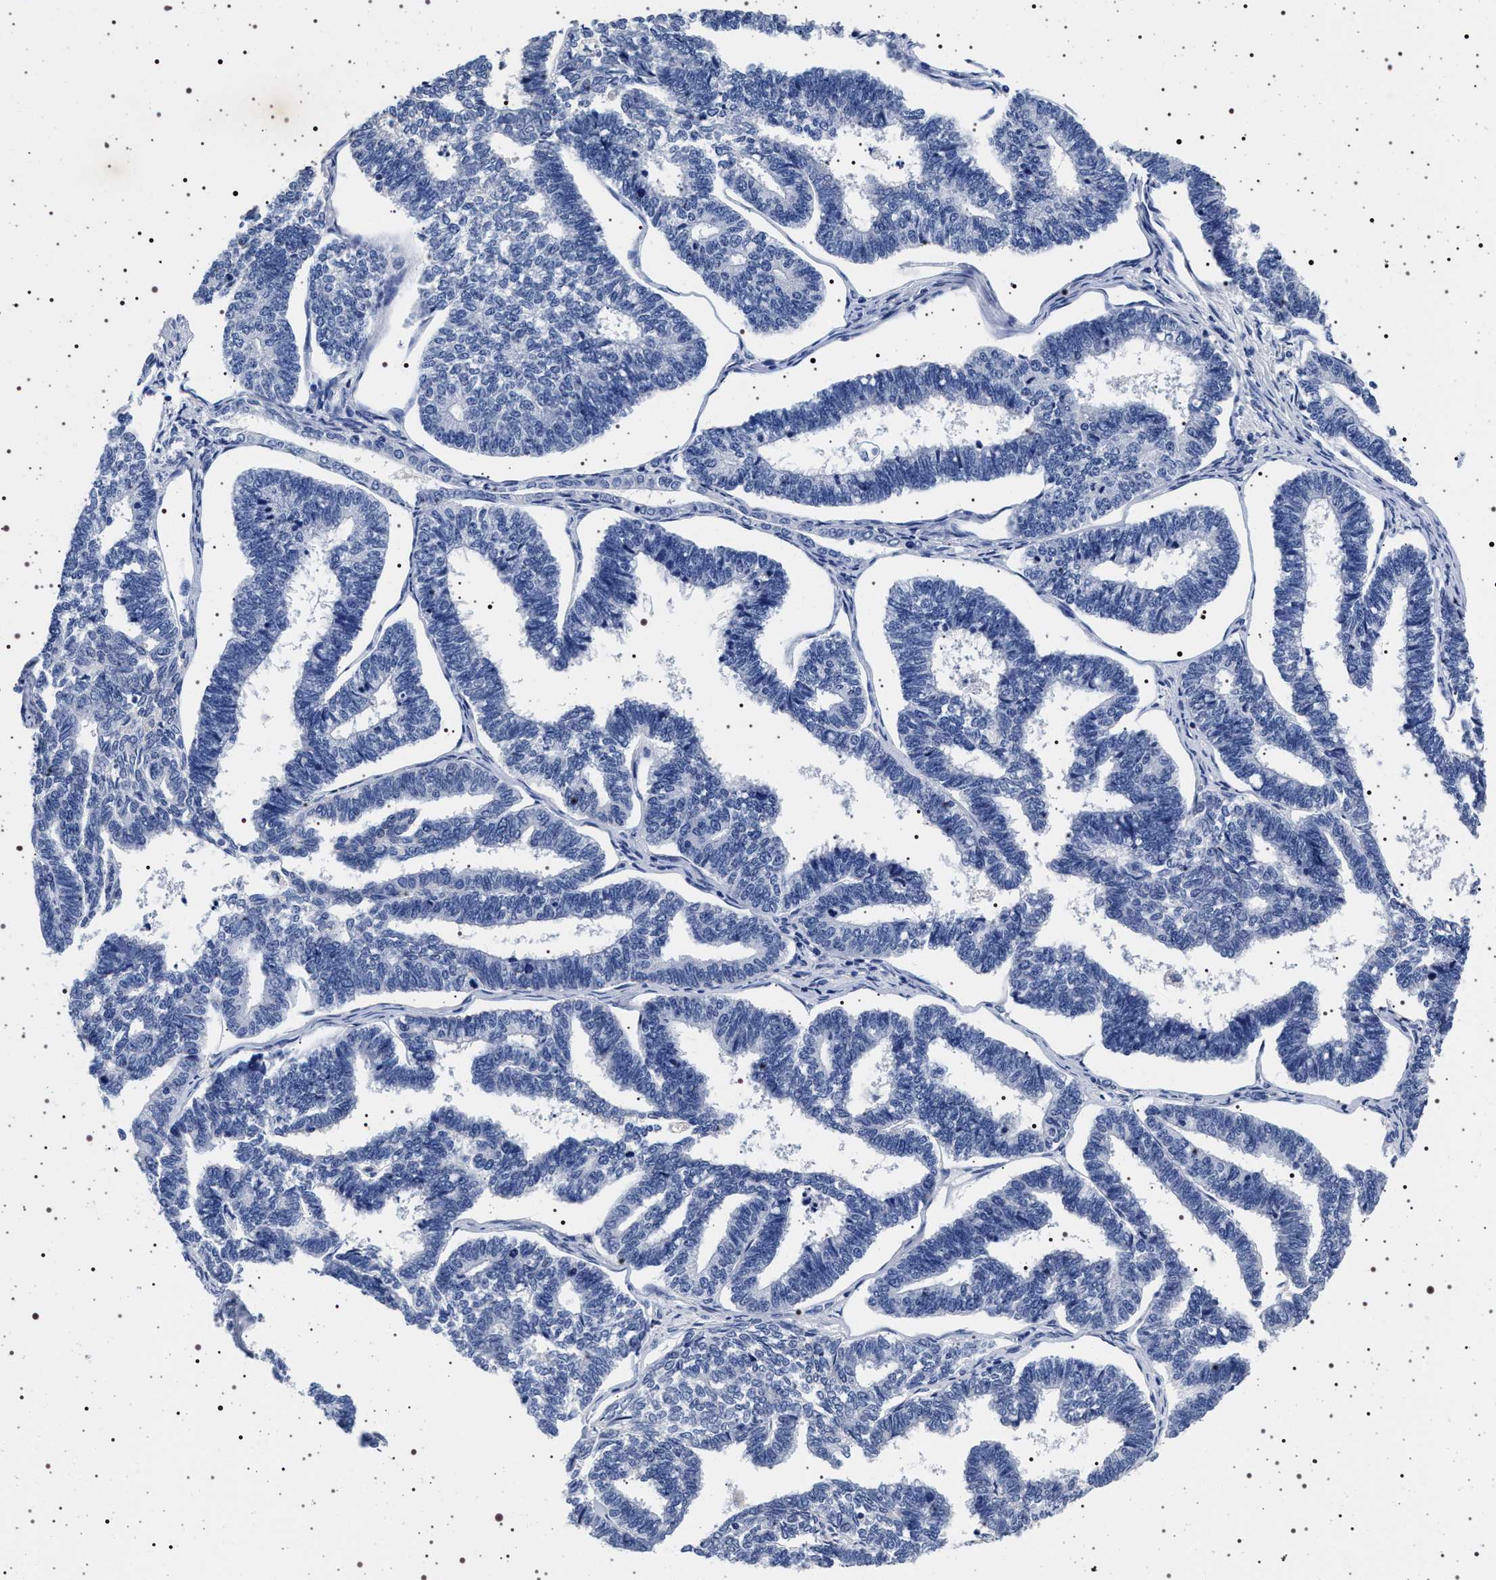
{"staining": {"intensity": "negative", "quantity": "none", "location": "none"}, "tissue": "endometrial cancer", "cell_type": "Tumor cells", "image_type": "cancer", "snomed": [{"axis": "morphology", "description": "Adenocarcinoma, NOS"}, {"axis": "topography", "description": "Endometrium"}], "caption": "Human endometrial cancer (adenocarcinoma) stained for a protein using IHC demonstrates no expression in tumor cells.", "gene": "MAPK10", "patient": {"sex": "female", "age": 70}}